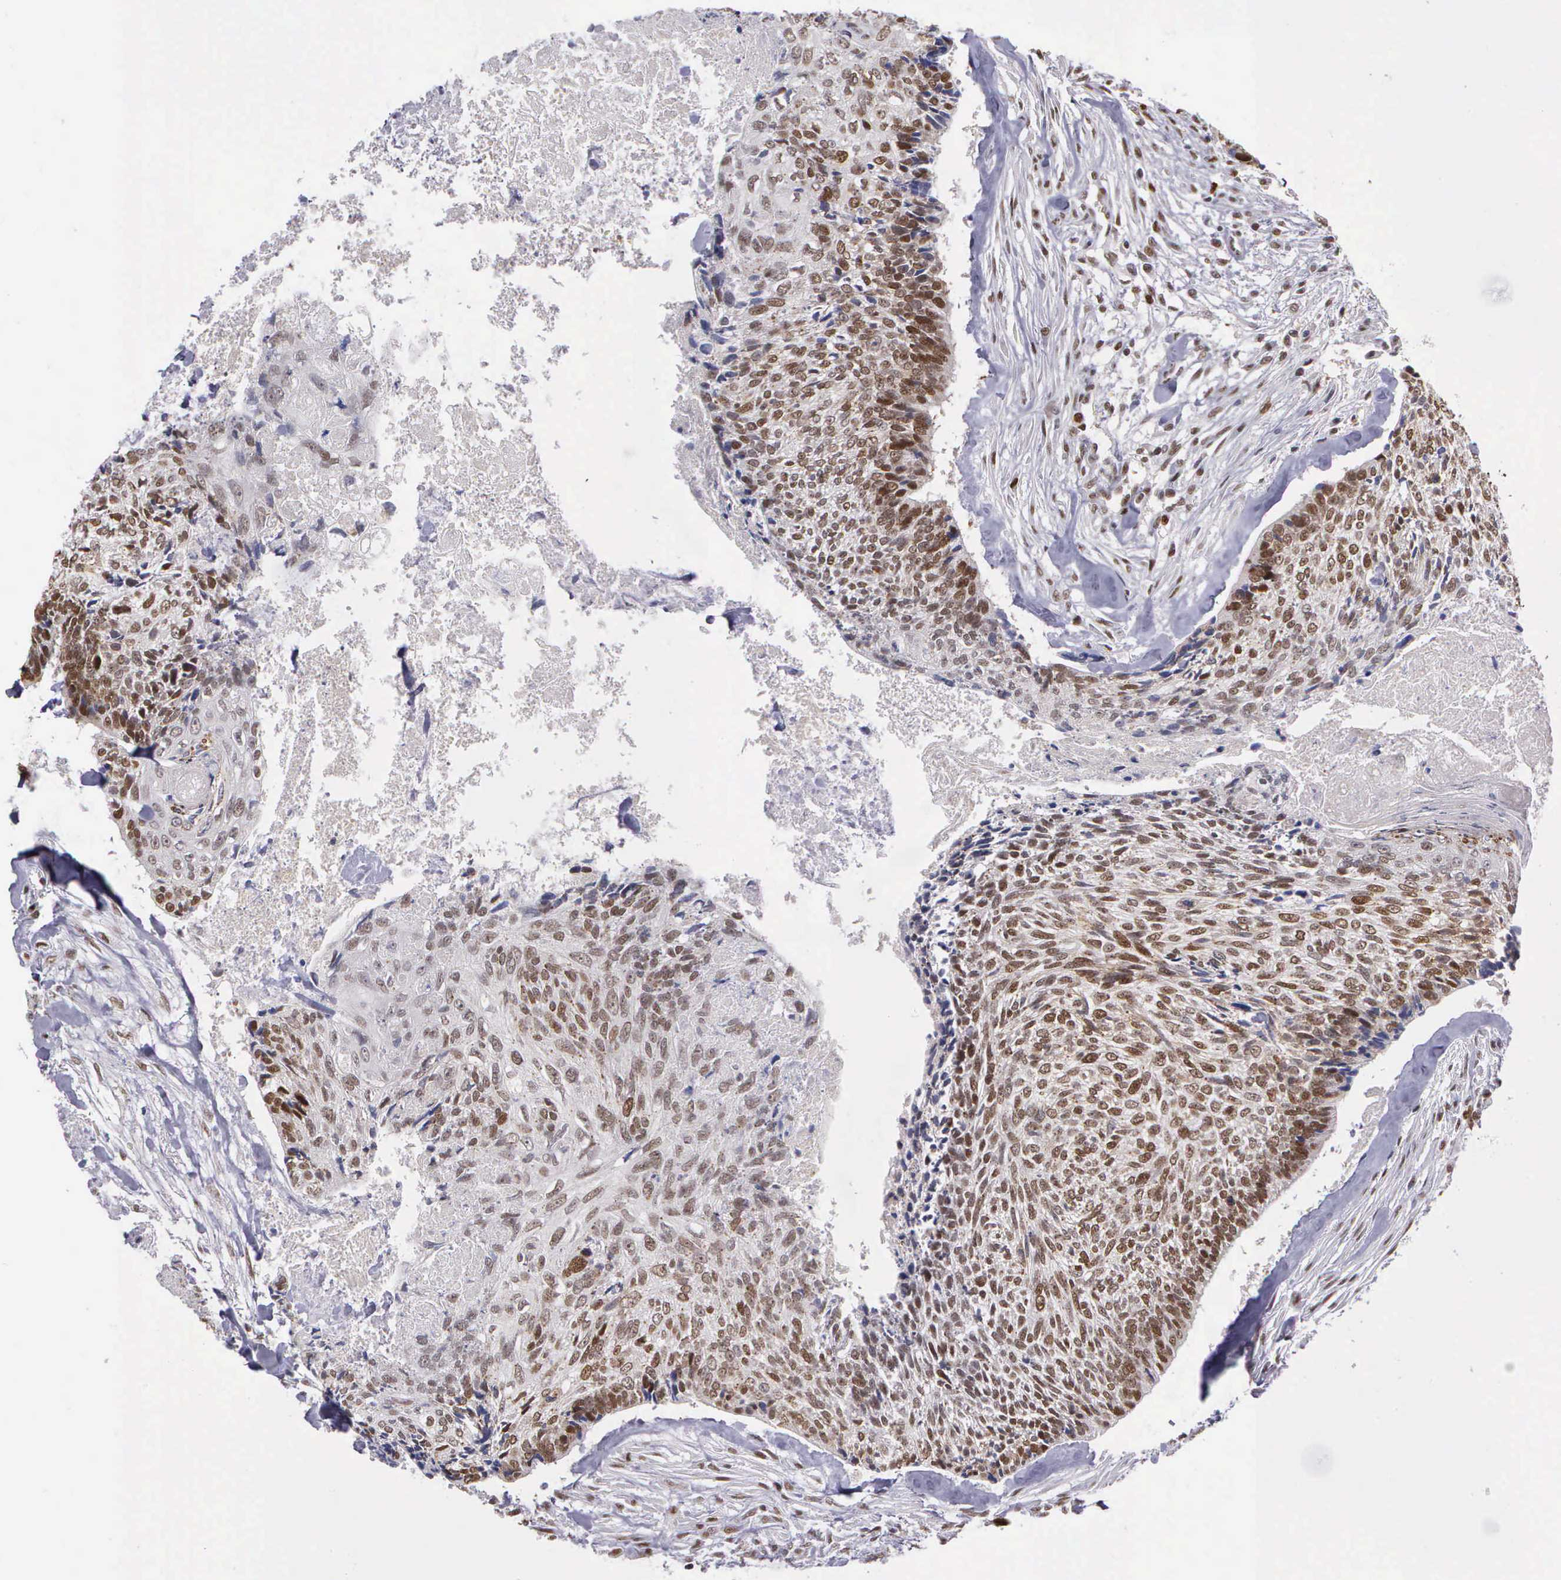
{"staining": {"intensity": "moderate", "quantity": ">75%", "location": "cytoplasmic/membranous,nuclear"}, "tissue": "head and neck cancer", "cell_type": "Tumor cells", "image_type": "cancer", "snomed": [{"axis": "morphology", "description": "Squamous cell carcinoma, NOS"}, {"axis": "topography", "description": "Salivary gland"}, {"axis": "topography", "description": "Head-Neck"}], "caption": "Tumor cells show medium levels of moderate cytoplasmic/membranous and nuclear staining in approximately >75% of cells in head and neck cancer. (Brightfield microscopy of DAB IHC at high magnification).", "gene": "UBR7", "patient": {"sex": "male", "age": 70}}